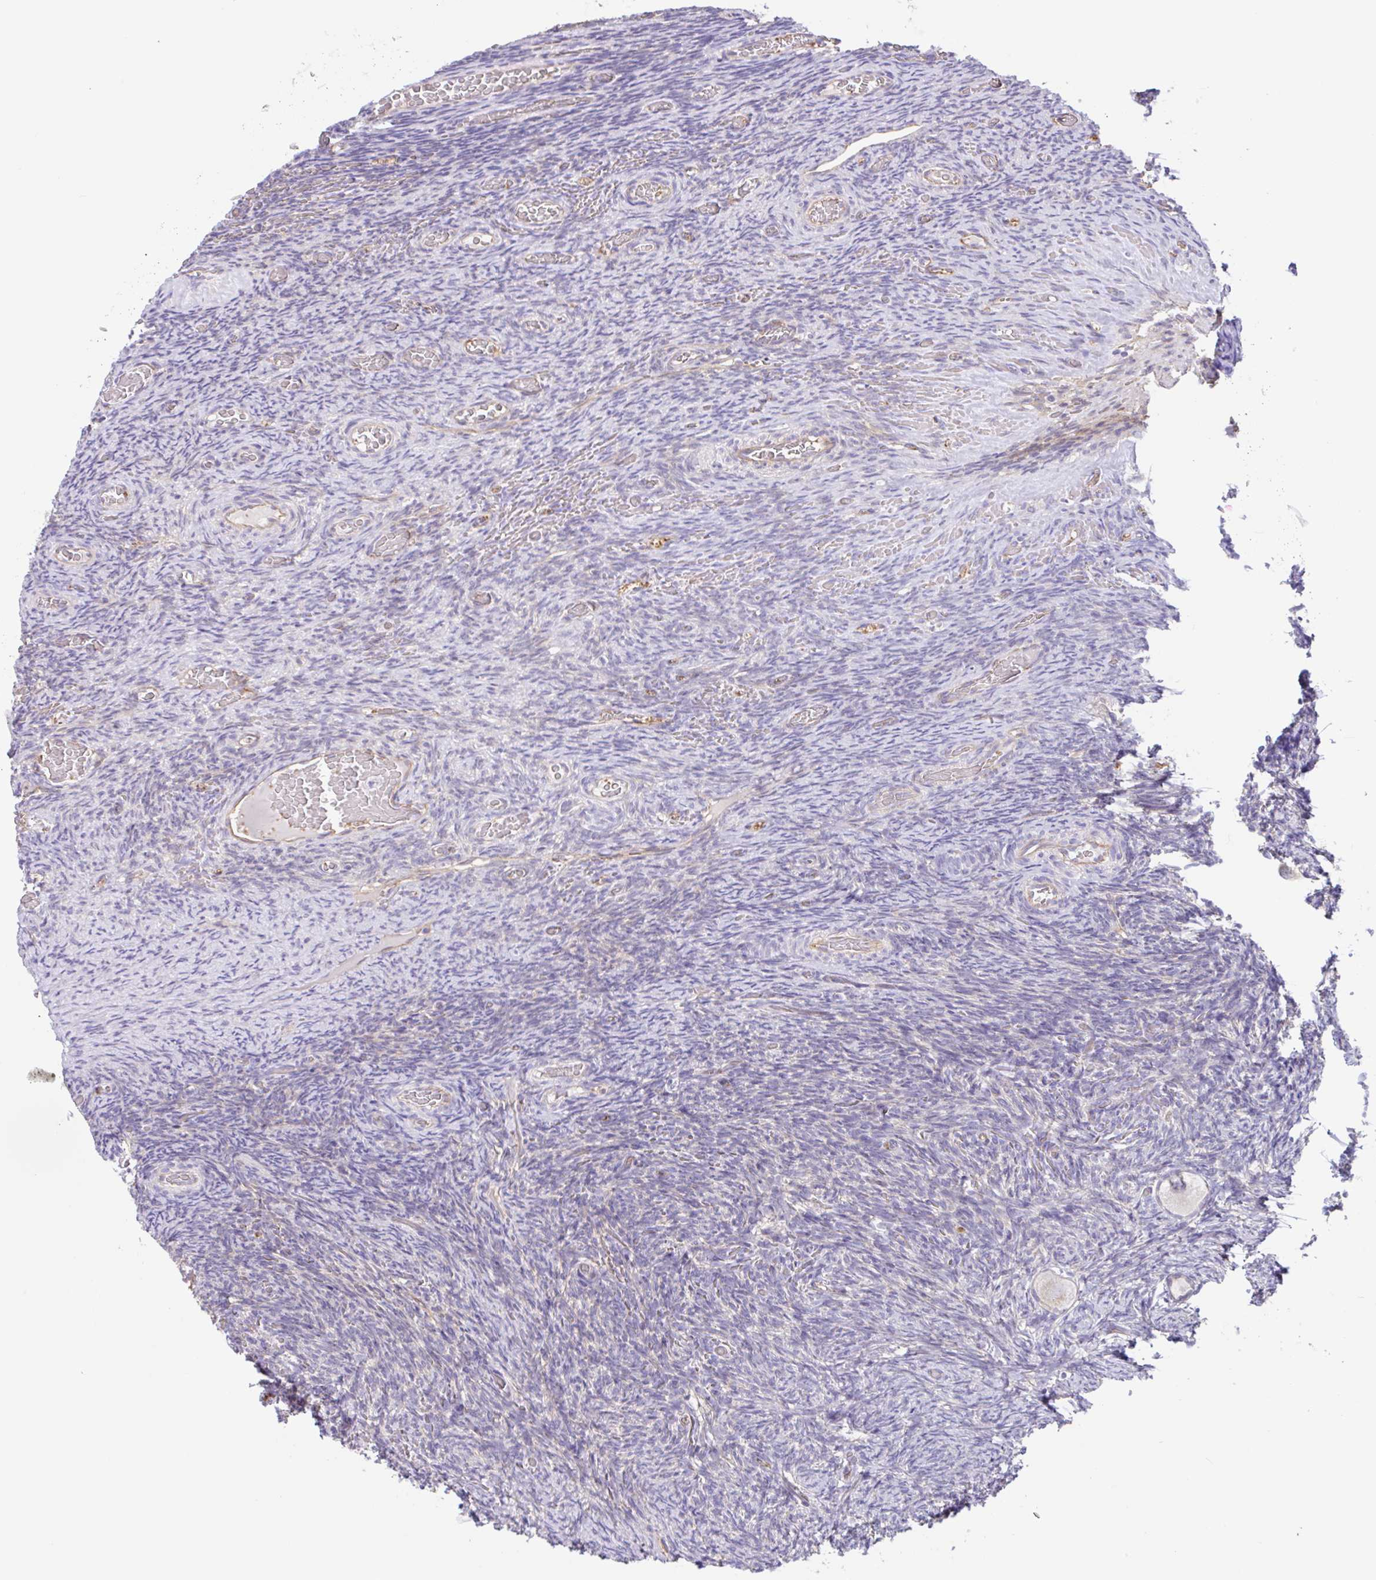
{"staining": {"intensity": "negative", "quantity": "none", "location": "none"}, "tissue": "ovary", "cell_type": "Follicle cells", "image_type": "normal", "snomed": [{"axis": "morphology", "description": "Normal tissue, NOS"}, {"axis": "topography", "description": "Ovary"}], "caption": "A high-resolution histopathology image shows immunohistochemistry (IHC) staining of unremarkable ovary, which exhibits no significant staining in follicle cells.", "gene": "PLCD4", "patient": {"sex": "female", "age": 34}}